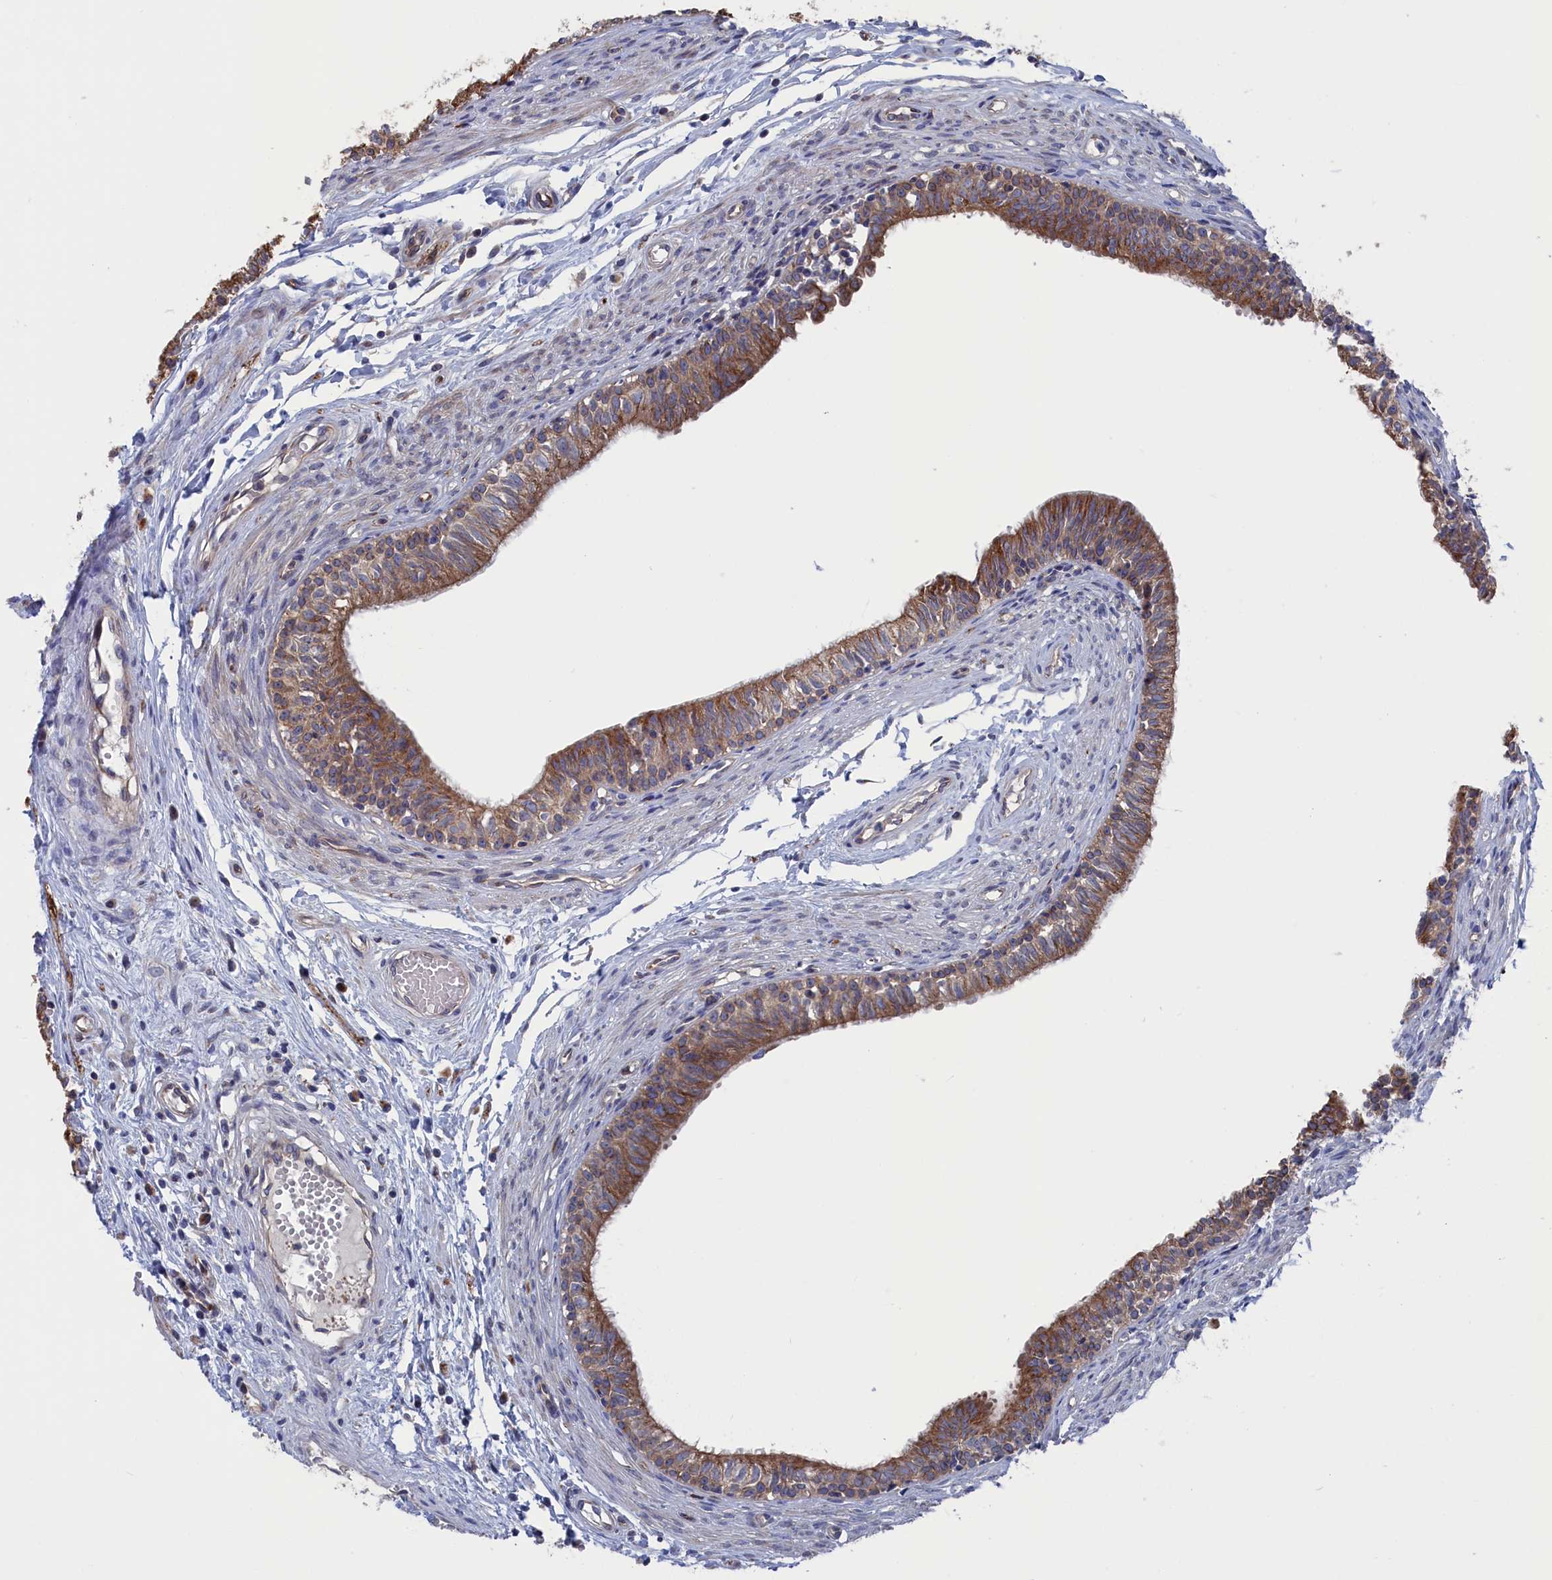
{"staining": {"intensity": "strong", "quantity": ">75%", "location": "cytoplasmic/membranous"}, "tissue": "epididymis", "cell_type": "Glandular cells", "image_type": "normal", "snomed": [{"axis": "morphology", "description": "Normal tissue, NOS"}, {"axis": "topography", "description": "Epididymis, spermatic cord, NOS"}], "caption": "Strong cytoplasmic/membranous staining for a protein is appreciated in about >75% of glandular cells of normal epididymis using IHC.", "gene": "NUTF2", "patient": {"sex": "male", "age": 22}}